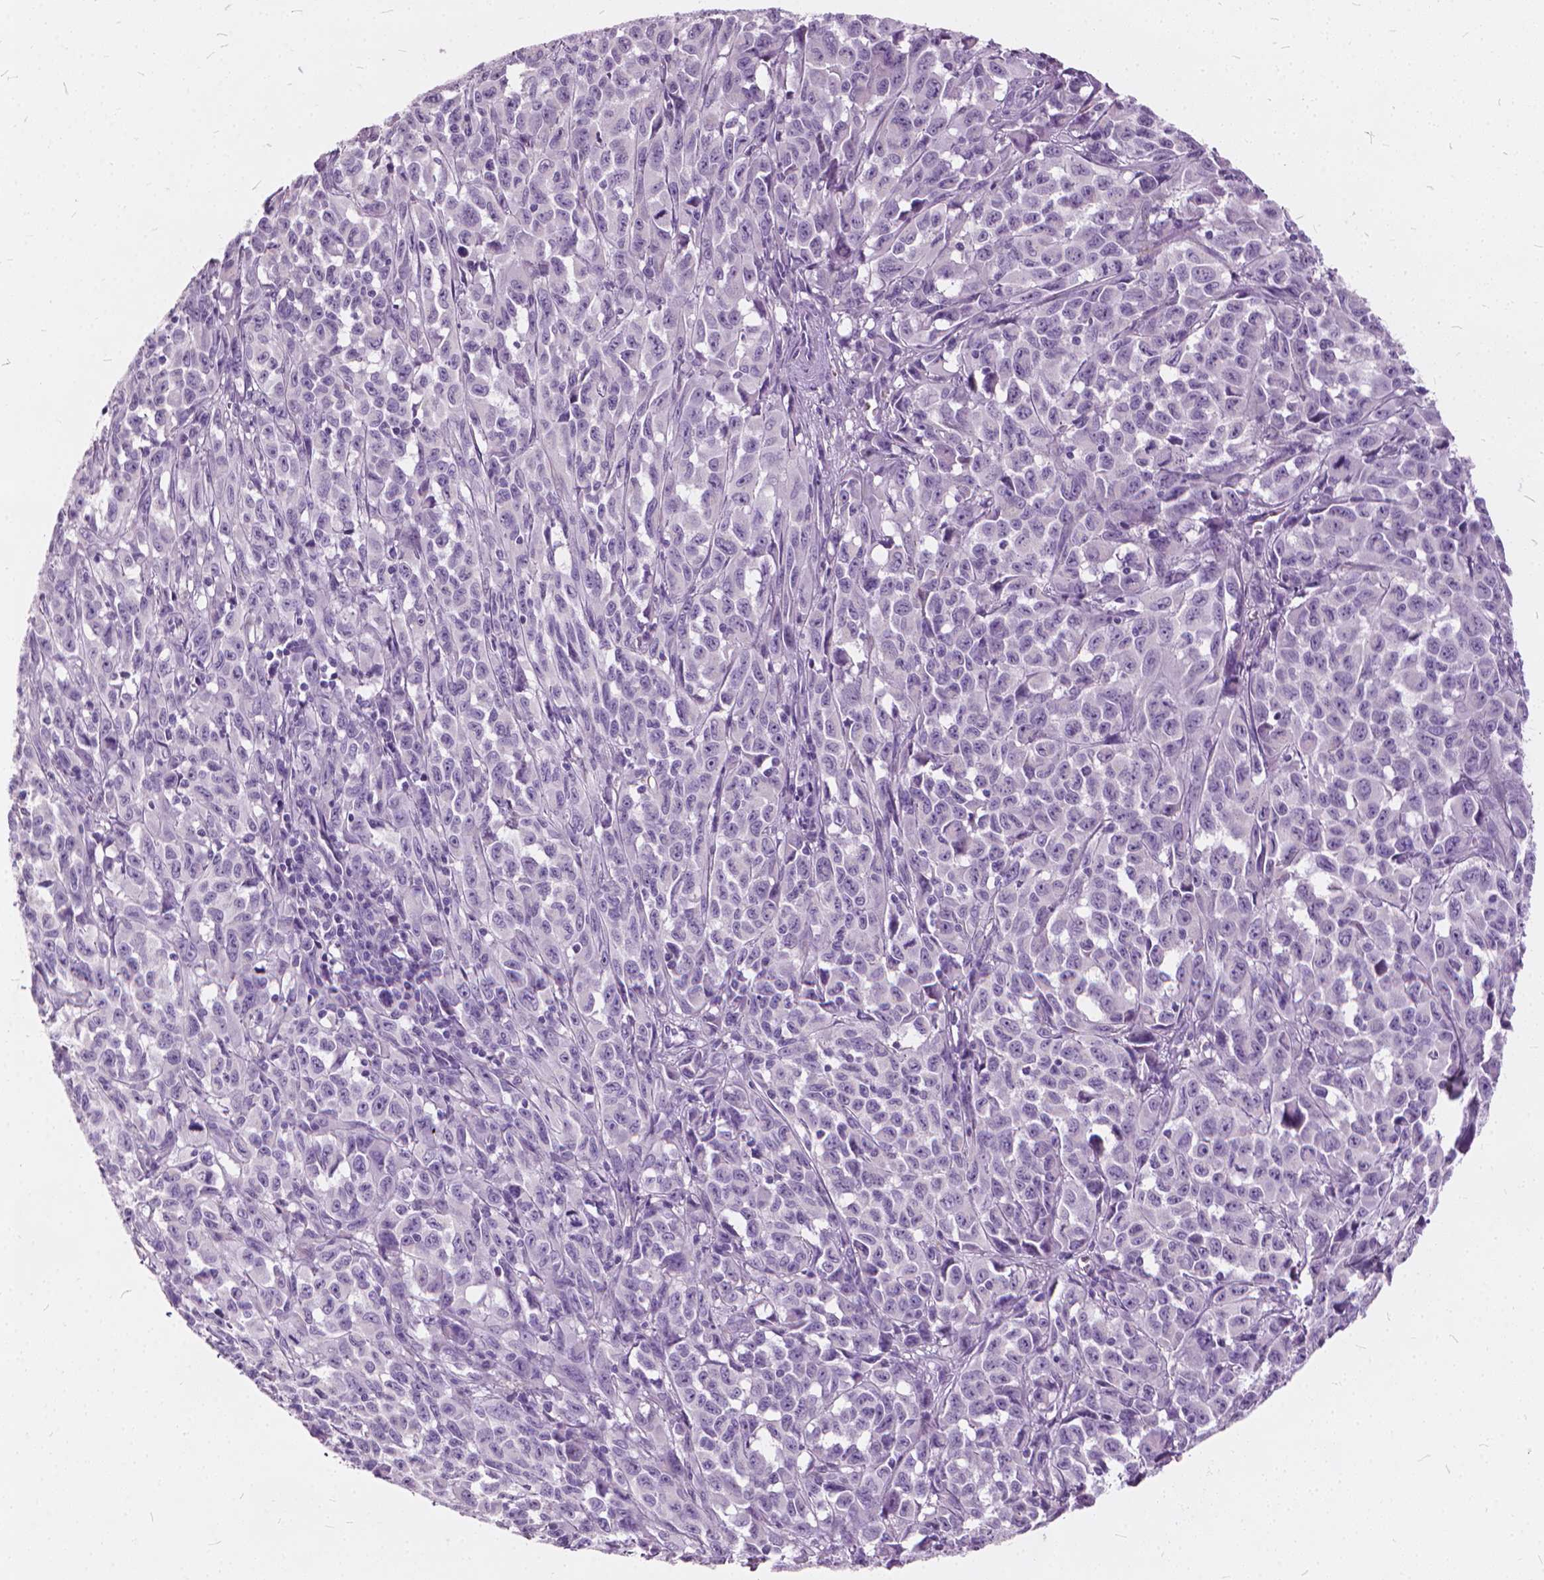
{"staining": {"intensity": "negative", "quantity": "none", "location": "none"}, "tissue": "melanoma", "cell_type": "Tumor cells", "image_type": "cancer", "snomed": [{"axis": "morphology", "description": "Malignant melanoma, NOS"}, {"axis": "topography", "description": "Vulva, labia, clitoris and Bartholin´s gland, NO"}], "caption": "This is a histopathology image of IHC staining of malignant melanoma, which shows no positivity in tumor cells. (DAB immunohistochemistry (IHC) visualized using brightfield microscopy, high magnification).", "gene": "DNM1", "patient": {"sex": "female", "age": 75}}